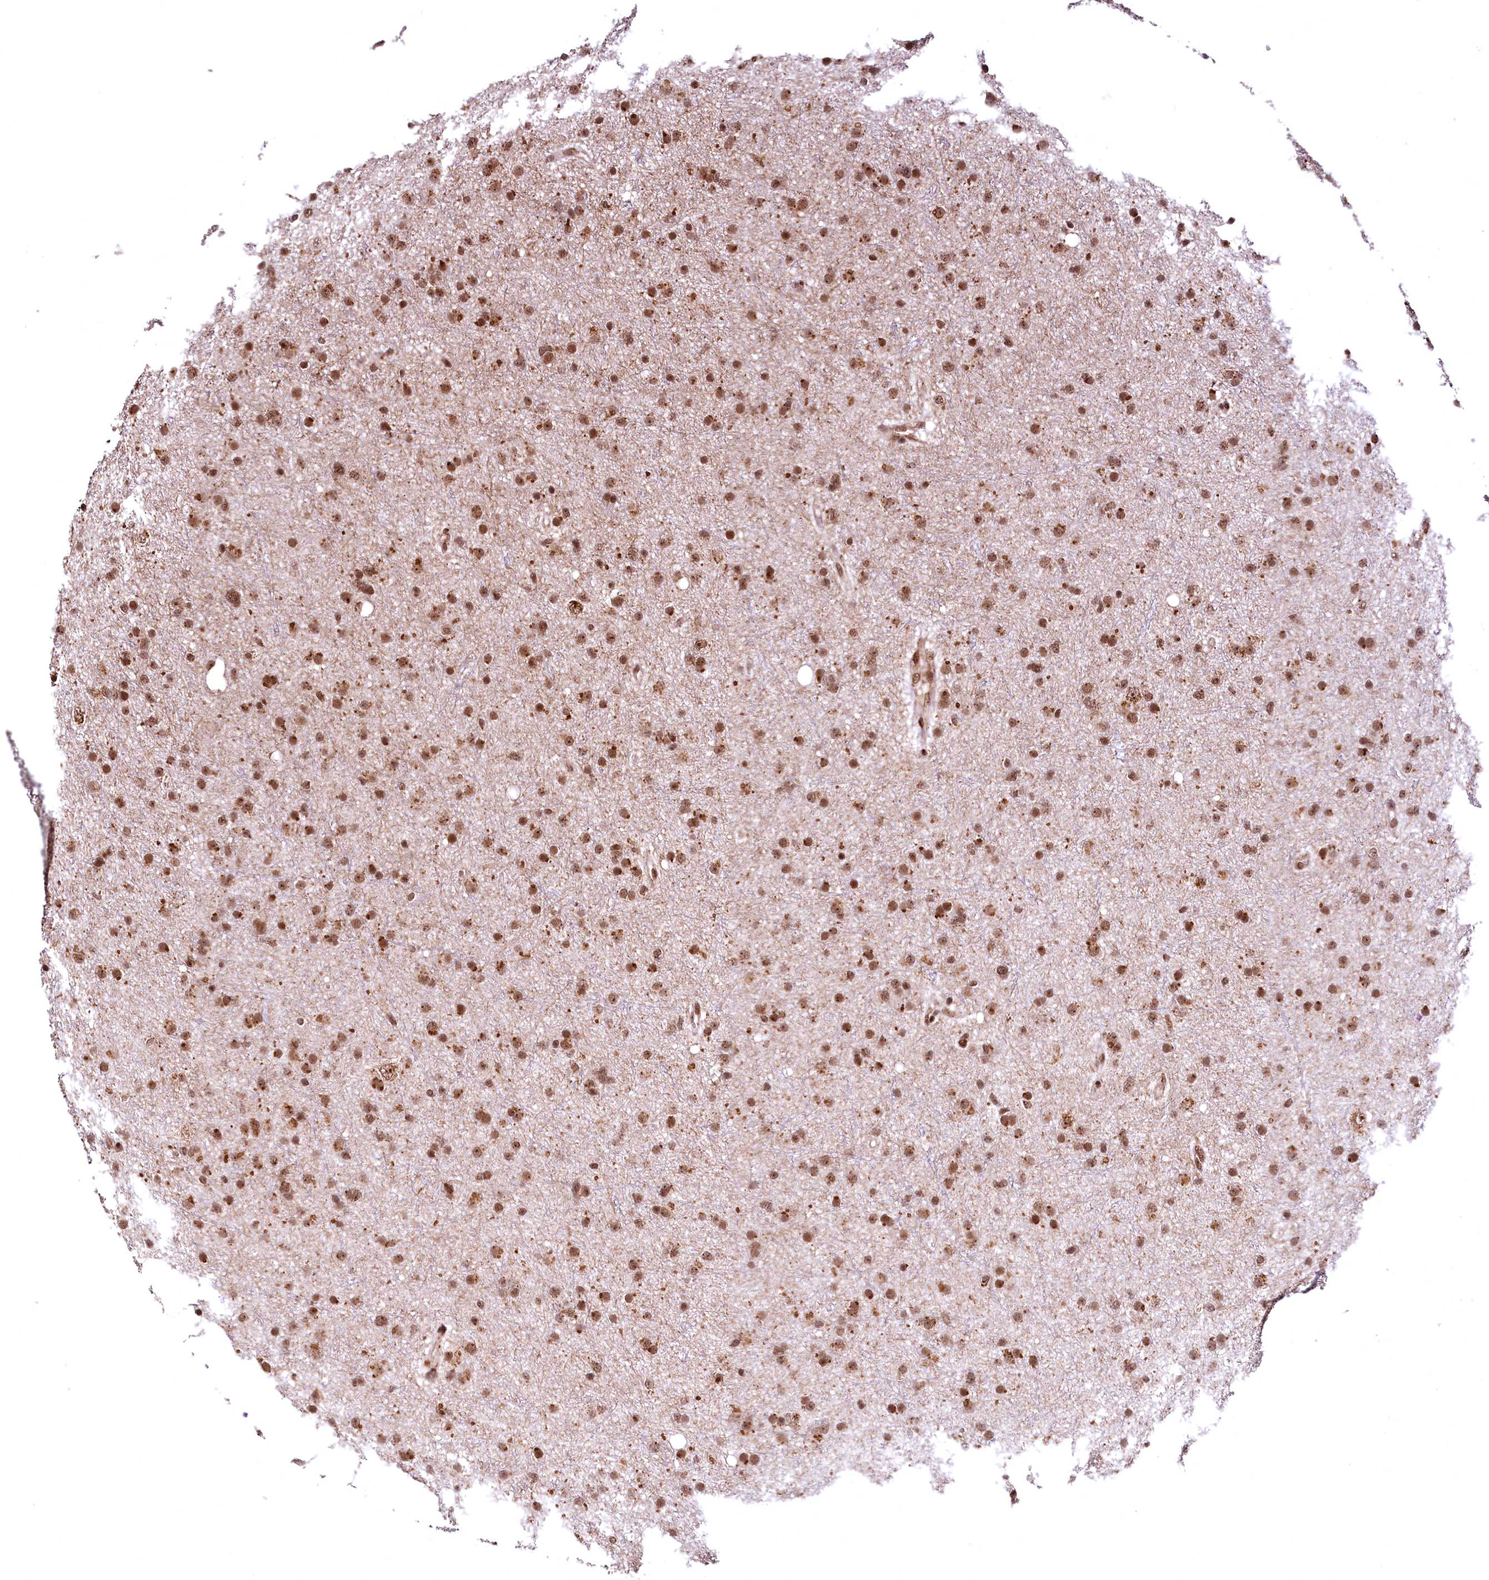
{"staining": {"intensity": "moderate", "quantity": ">75%", "location": "cytoplasmic/membranous,nuclear"}, "tissue": "glioma", "cell_type": "Tumor cells", "image_type": "cancer", "snomed": [{"axis": "morphology", "description": "Glioma, malignant, Low grade"}, {"axis": "topography", "description": "Cerebral cortex"}], "caption": "A brown stain highlights moderate cytoplasmic/membranous and nuclear positivity of a protein in glioma tumor cells.", "gene": "PDS5B", "patient": {"sex": "female", "age": 39}}